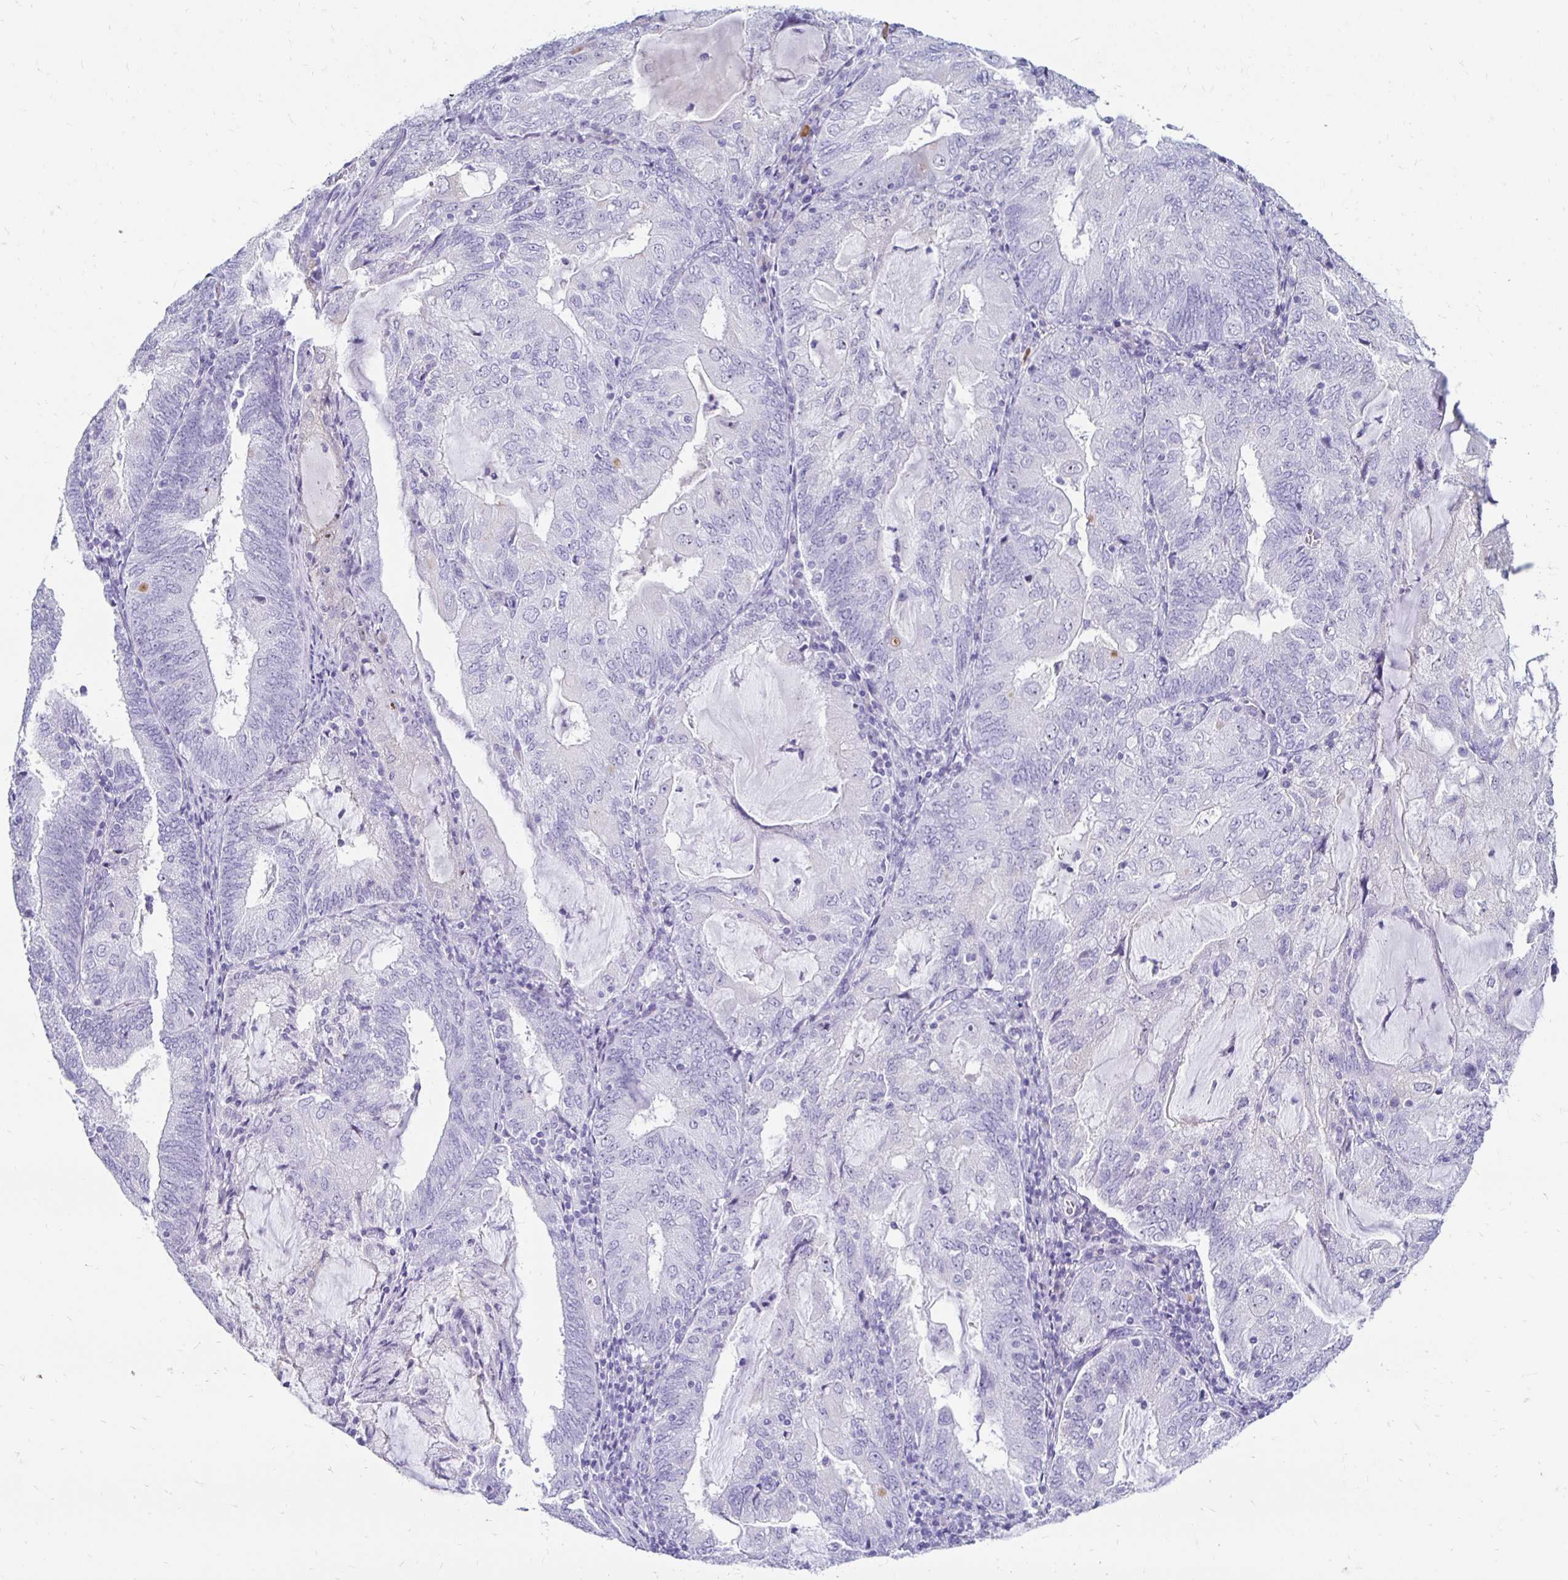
{"staining": {"intensity": "negative", "quantity": "none", "location": "none"}, "tissue": "endometrial cancer", "cell_type": "Tumor cells", "image_type": "cancer", "snomed": [{"axis": "morphology", "description": "Adenocarcinoma, NOS"}, {"axis": "topography", "description": "Endometrium"}], "caption": "There is no significant expression in tumor cells of endometrial cancer (adenocarcinoma). (Stains: DAB immunohistochemistry (IHC) with hematoxylin counter stain, Microscopy: brightfield microscopy at high magnification).", "gene": "CST6", "patient": {"sex": "female", "age": 81}}